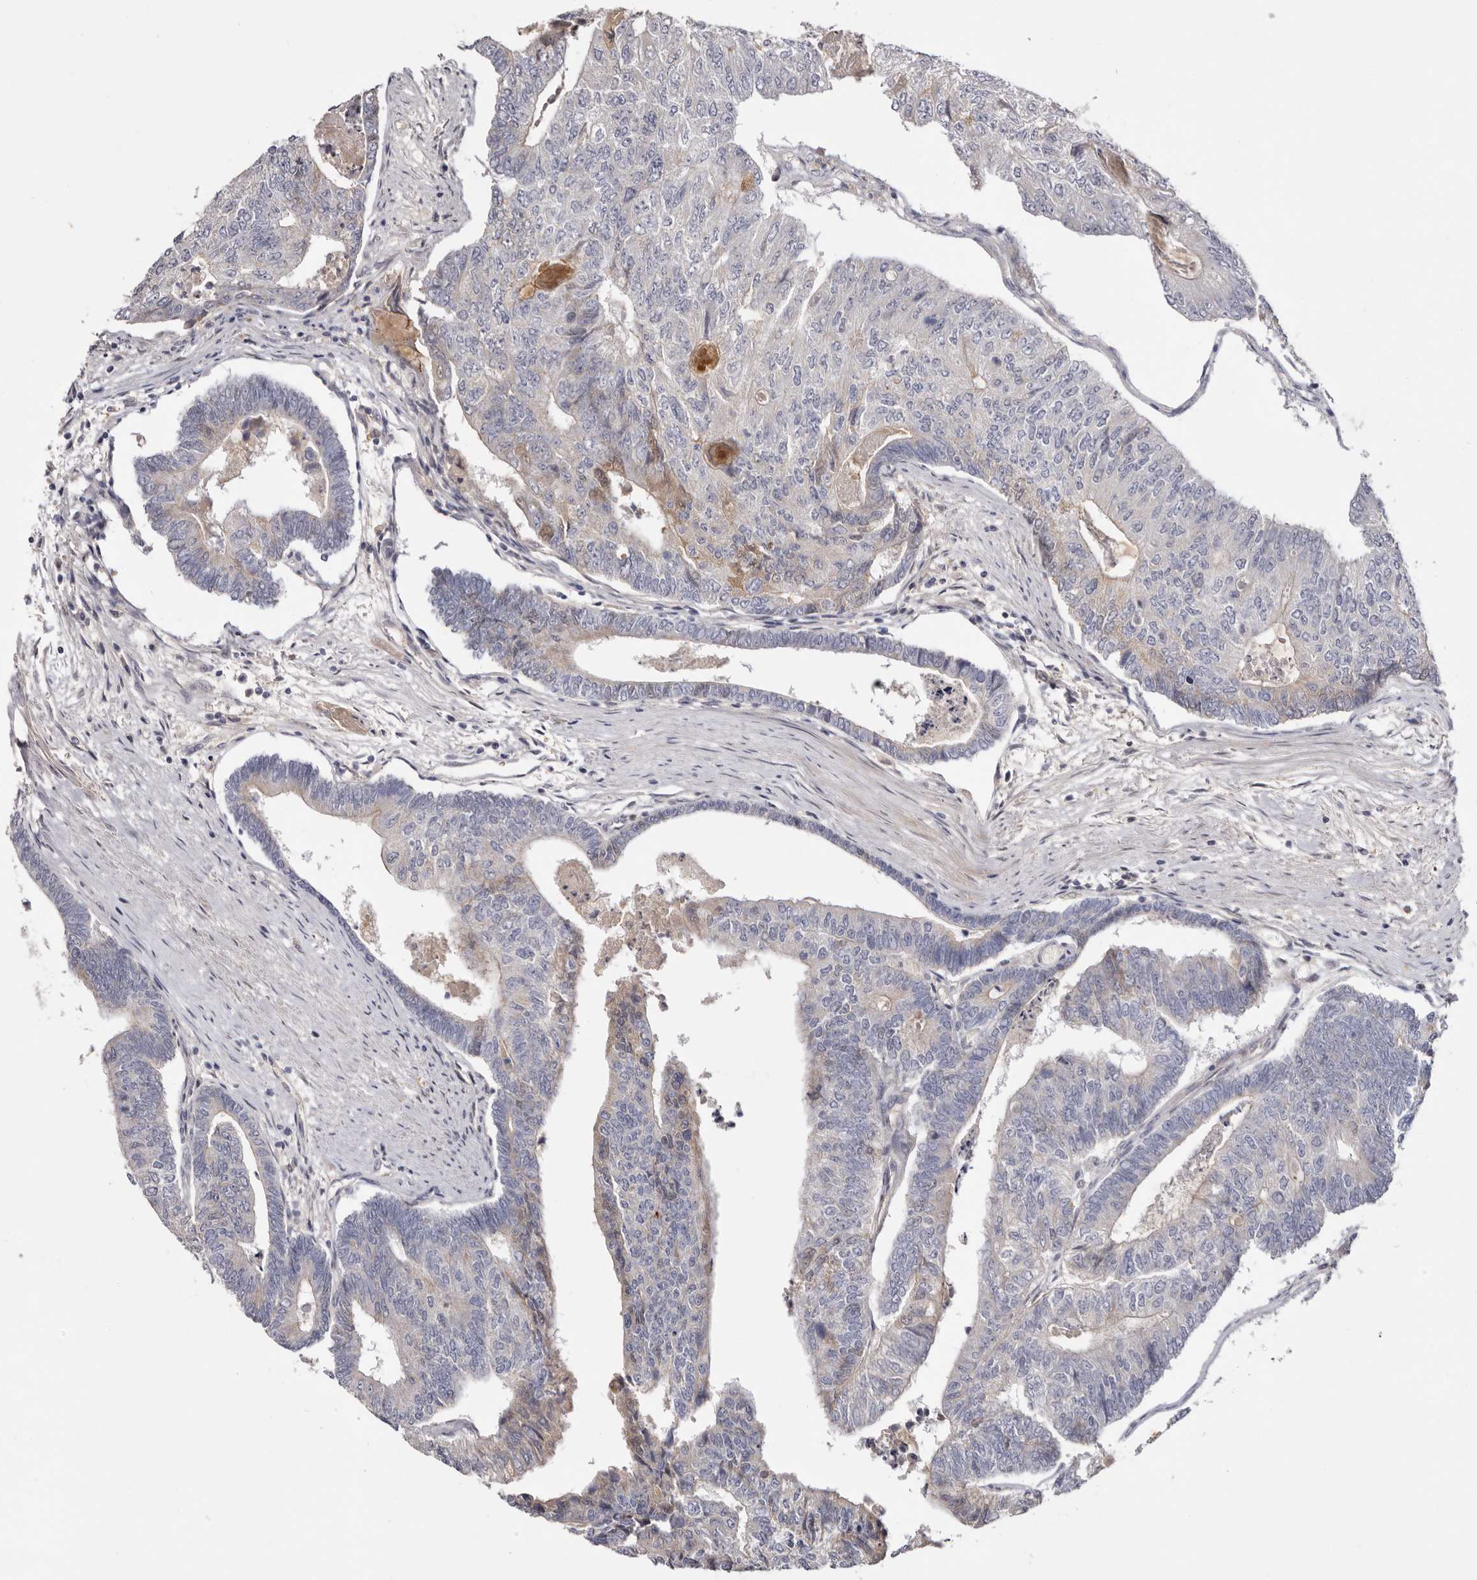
{"staining": {"intensity": "negative", "quantity": "none", "location": "none"}, "tissue": "colorectal cancer", "cell_type": "Tumor cells", "image_type": "cancer", "snomed": [{"axis": "morphology", "description": "Adenocarcinoma, NOS"}, {"axis": "topography", "description": "Colon"}], "caption": "High magnification brightfield microscopy of colorectal adenocarcinoma stained with DAB (3,3'-diaminobenzidine) (brown) and counterstained with hematoxylin (blue): tumor cells show no significant expression.", "gene": "LMLN", "patient": {"sex": "female", "age": 67}}